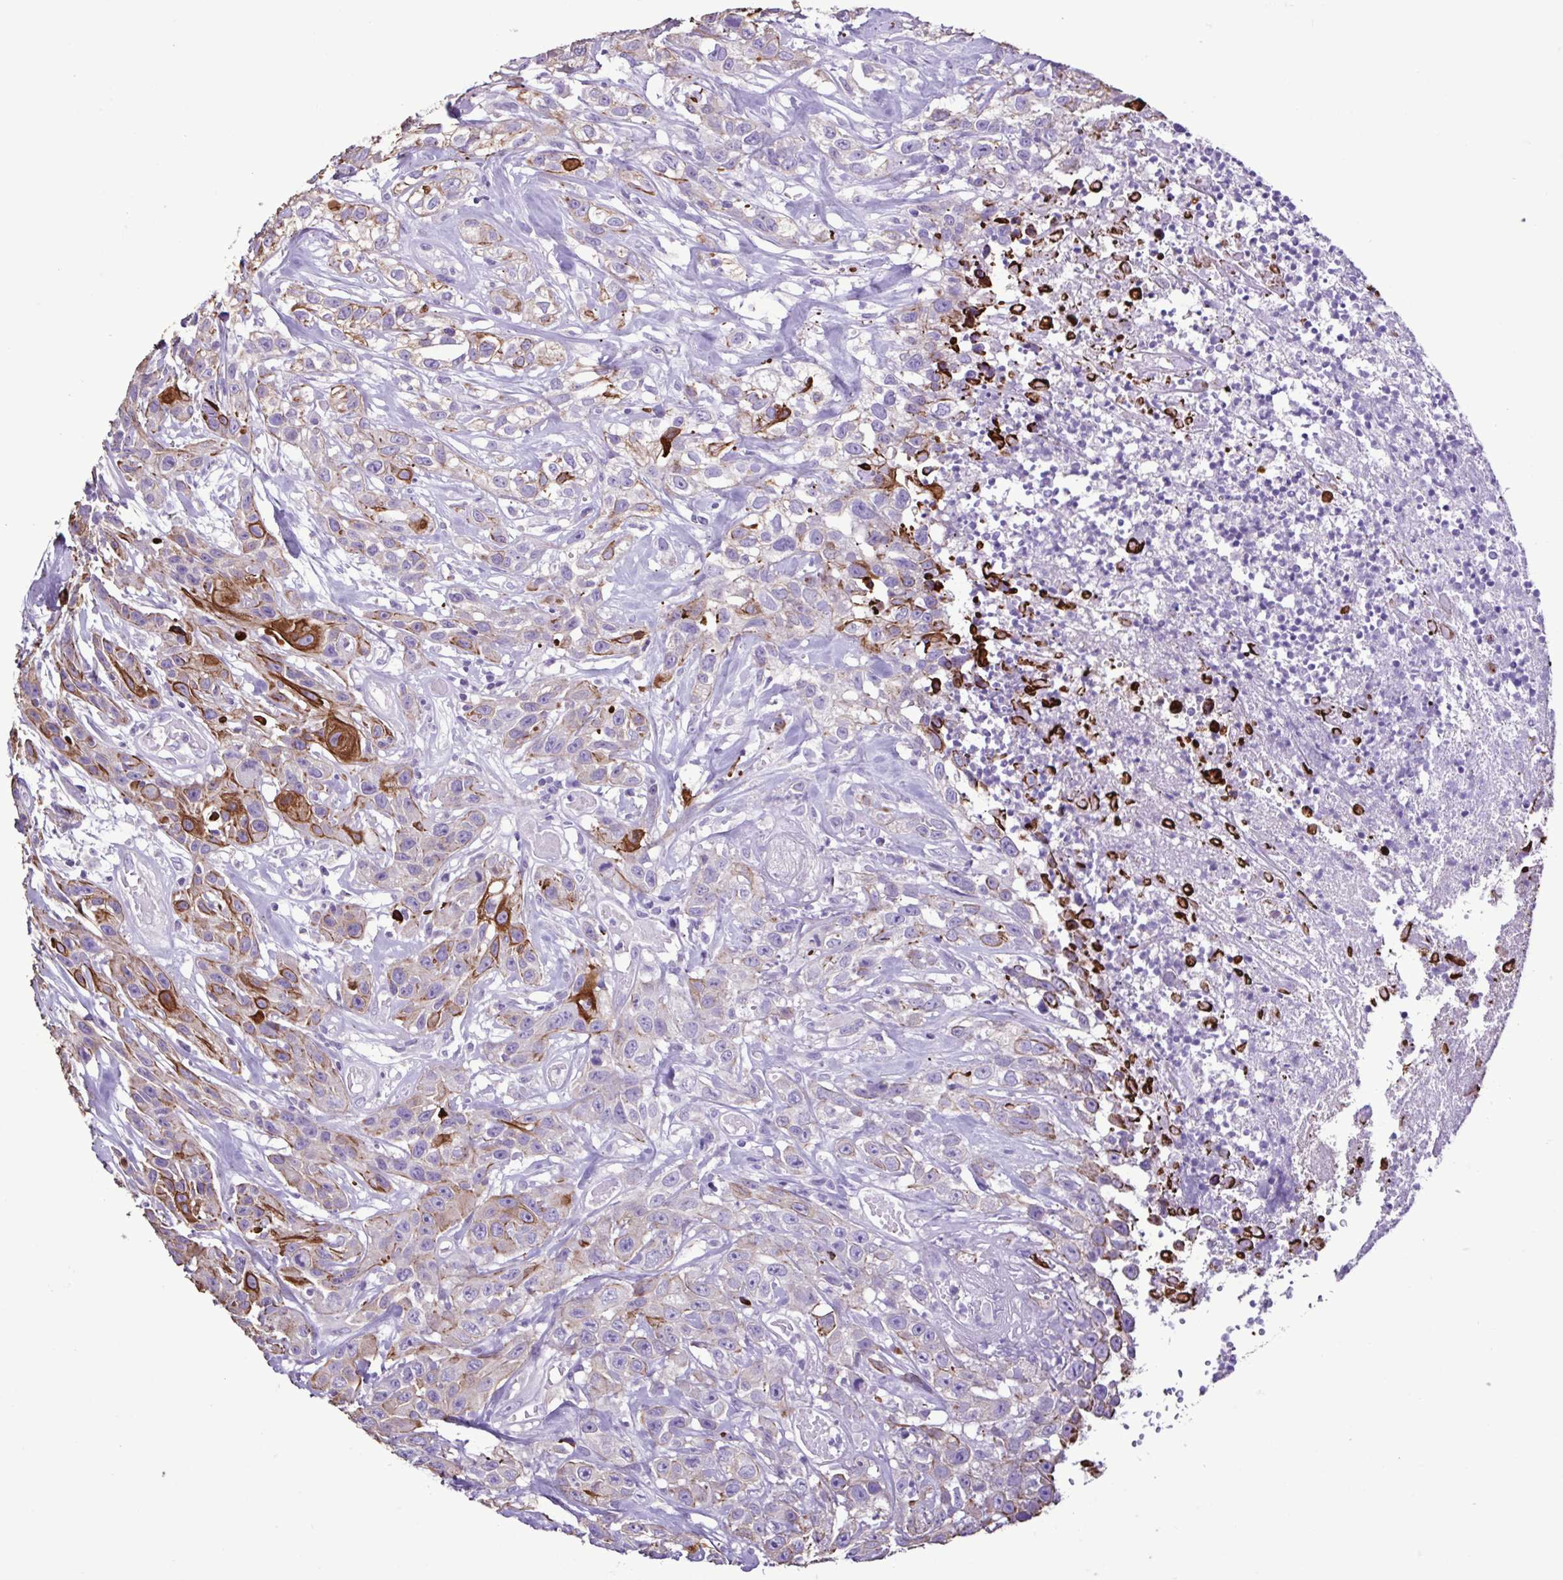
{"staining": {"intensity": "strong", "quantity": "<25%", "location": "cytoplasmic/membranous"}, "tissue": "head and neck cancer", "cell_type": "Tumor cells", "image_type": "cancer", "snomed": [{"axis": "morphology", "description": "Squamous cell carcinoma, NOS"}, {"axis": "topography", "description": "Head-Neck"}], "caption": "Immunohistochemical staining of human head and neck squamous cell carcinoma displays strong cytoplasmic/membranous protein staining in about <25% of tumor cells.", "gene": "PLA2G4E", "patient": {"sex": "male", "age": 57}}